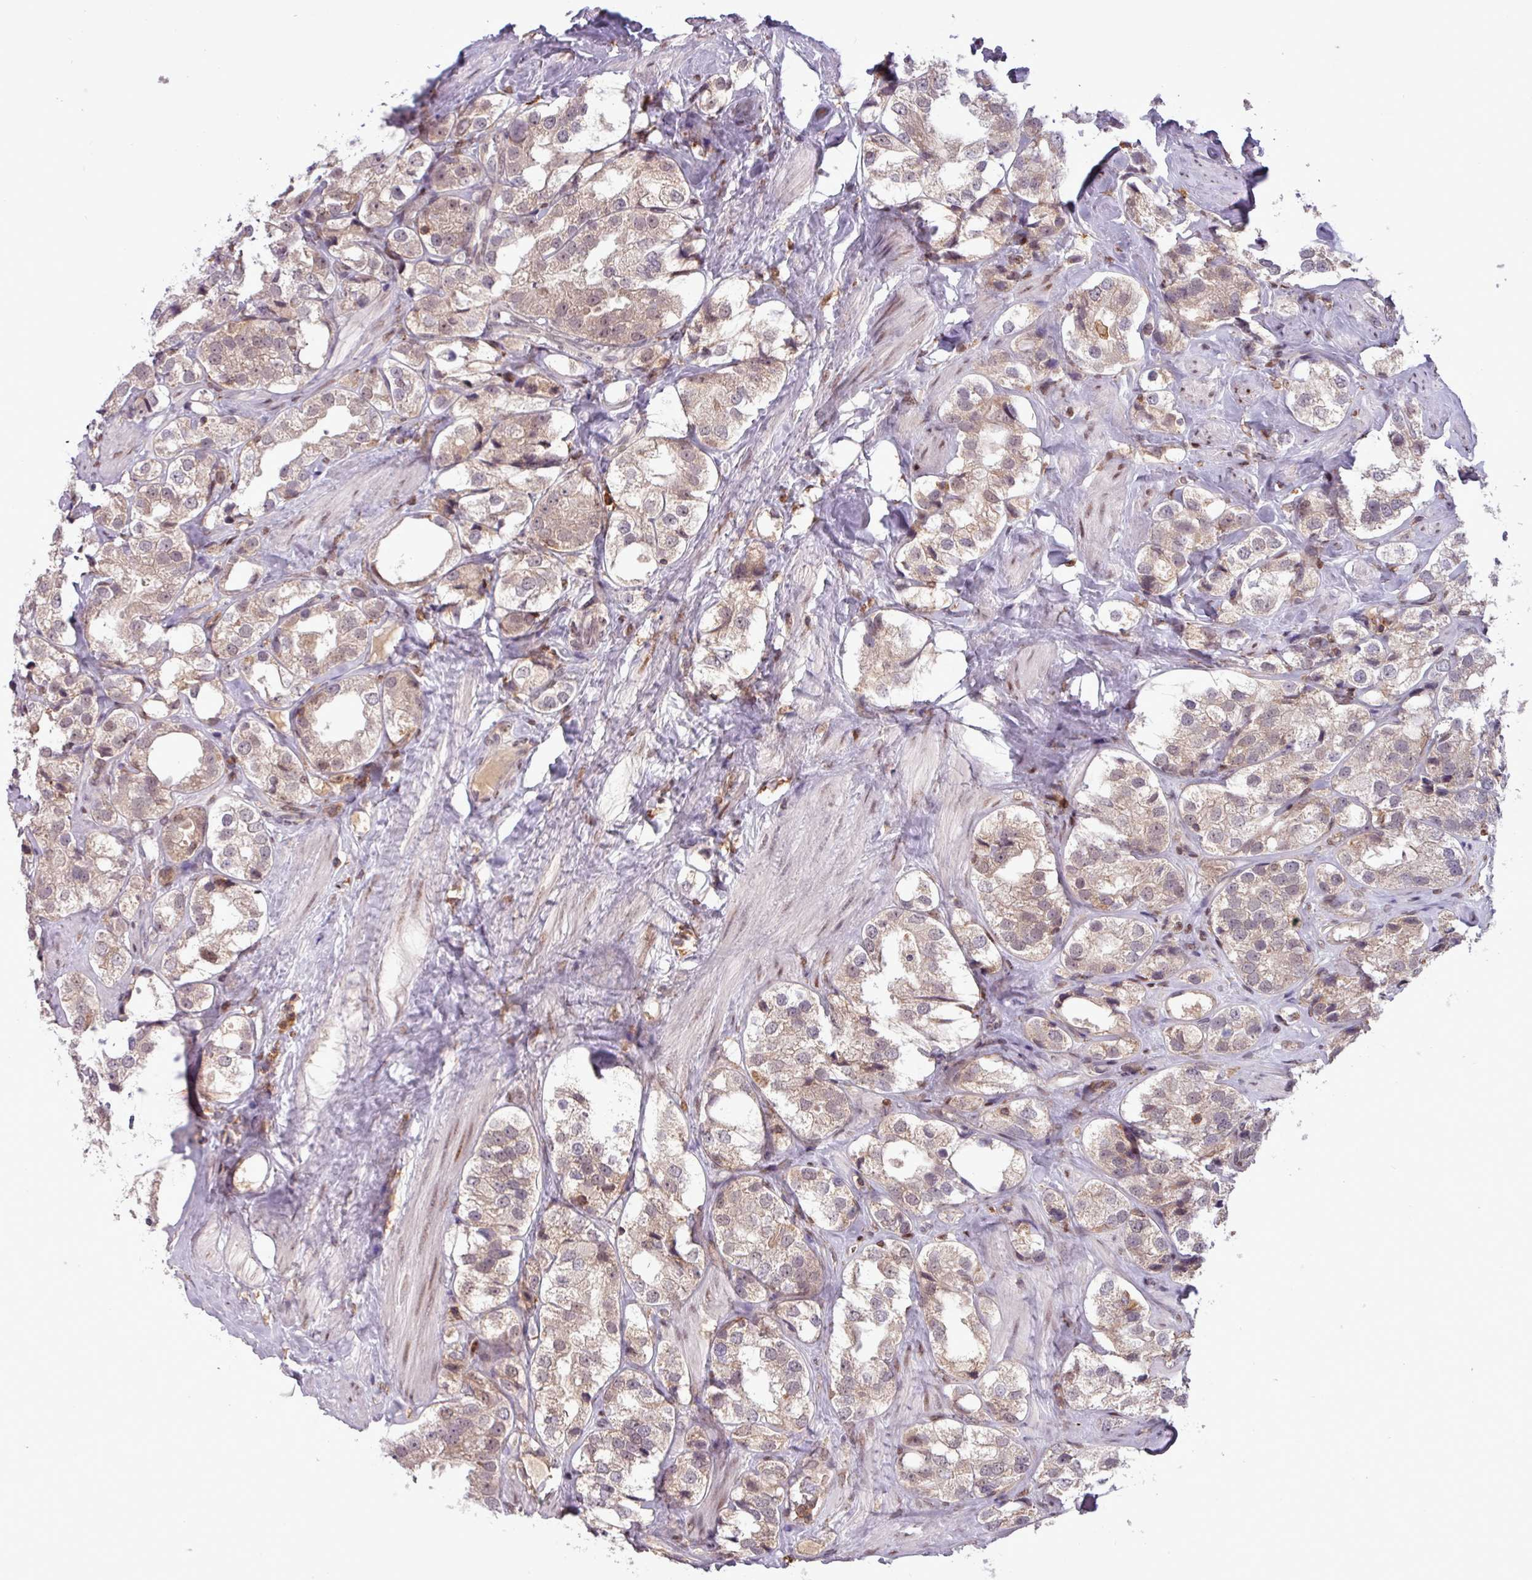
{"staining": {"intensity": "weak", "quantity": ">75%", "location": "cytoplasmic/membranous"}, "tissue": "prostate cancer", "cell_type": "Tumor cells", "image_type": "cancer", "snomed": [{"axis": "morphology", "description": "Adenocarcinoma, NOS"}, {"axis": "topography", "description": "Prostate"}], "caption": "This is a histology image of immunohistochemistry staining of prostate cancer, which shows weak expression in the cytoplasmic/membranous of tumor cells.", "gene": "PRRX1", "patient": {"sex": "male", "age": 79}}